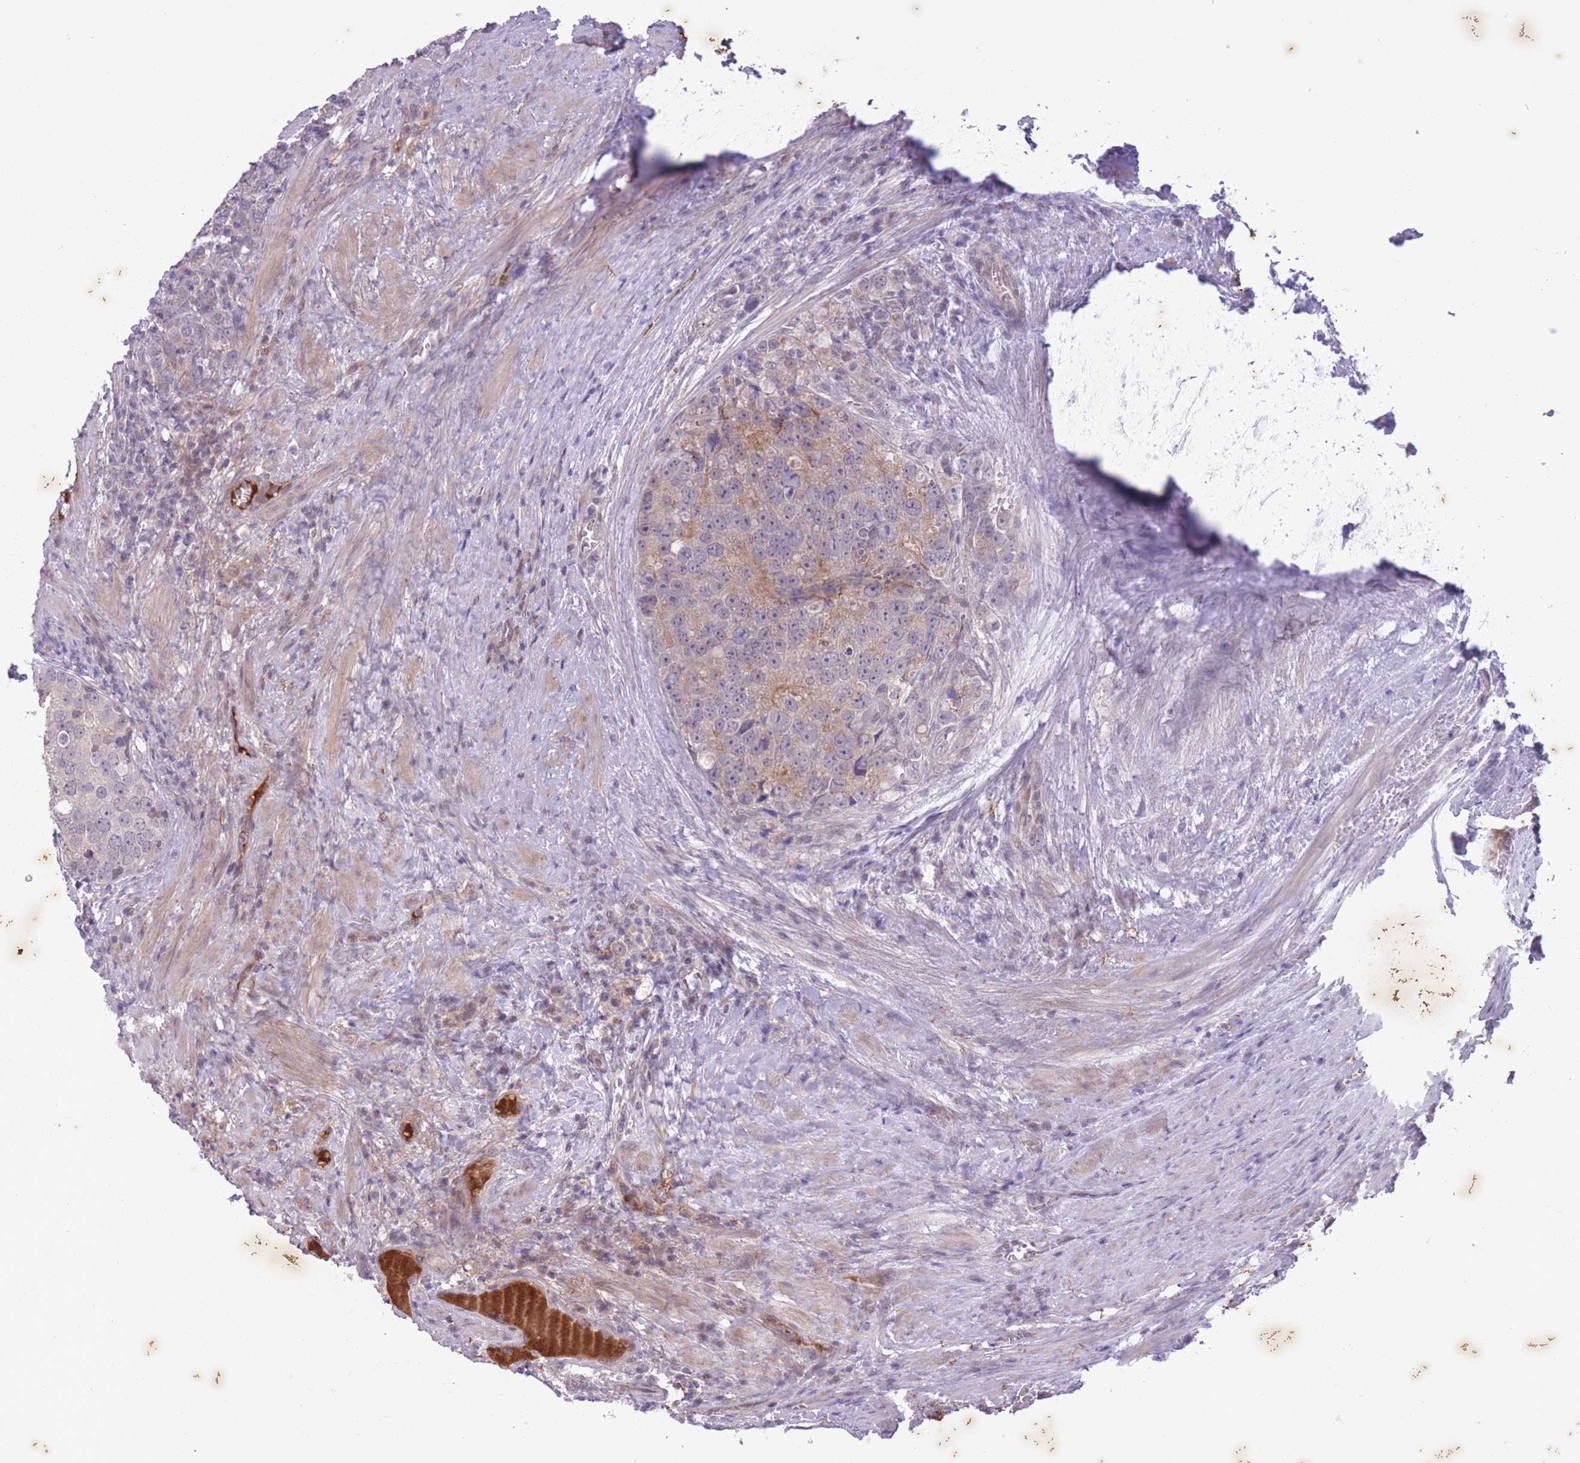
{"staining": {"intensity": "weak", "quantity": "<25%", "location": "cytoplasmic/membranous"}, "tissue": "prostate cancer", "cell_type": "Tumor cells", "image_type": "cancer", "snomed": [{"axis": "morphology", "description": "Adenocarcinoma, High grade"}, {"axis": "topography", "description": "Prostate"}], "caption": "Photomicrograph shows no protein expression in tumor cells of prostate cancer (adenocarcinoma (high-grade)) tissue. Nuclei are stained in blue.", "gene": "ARPIN", "patient": {"sex": "male", "age": 71}}